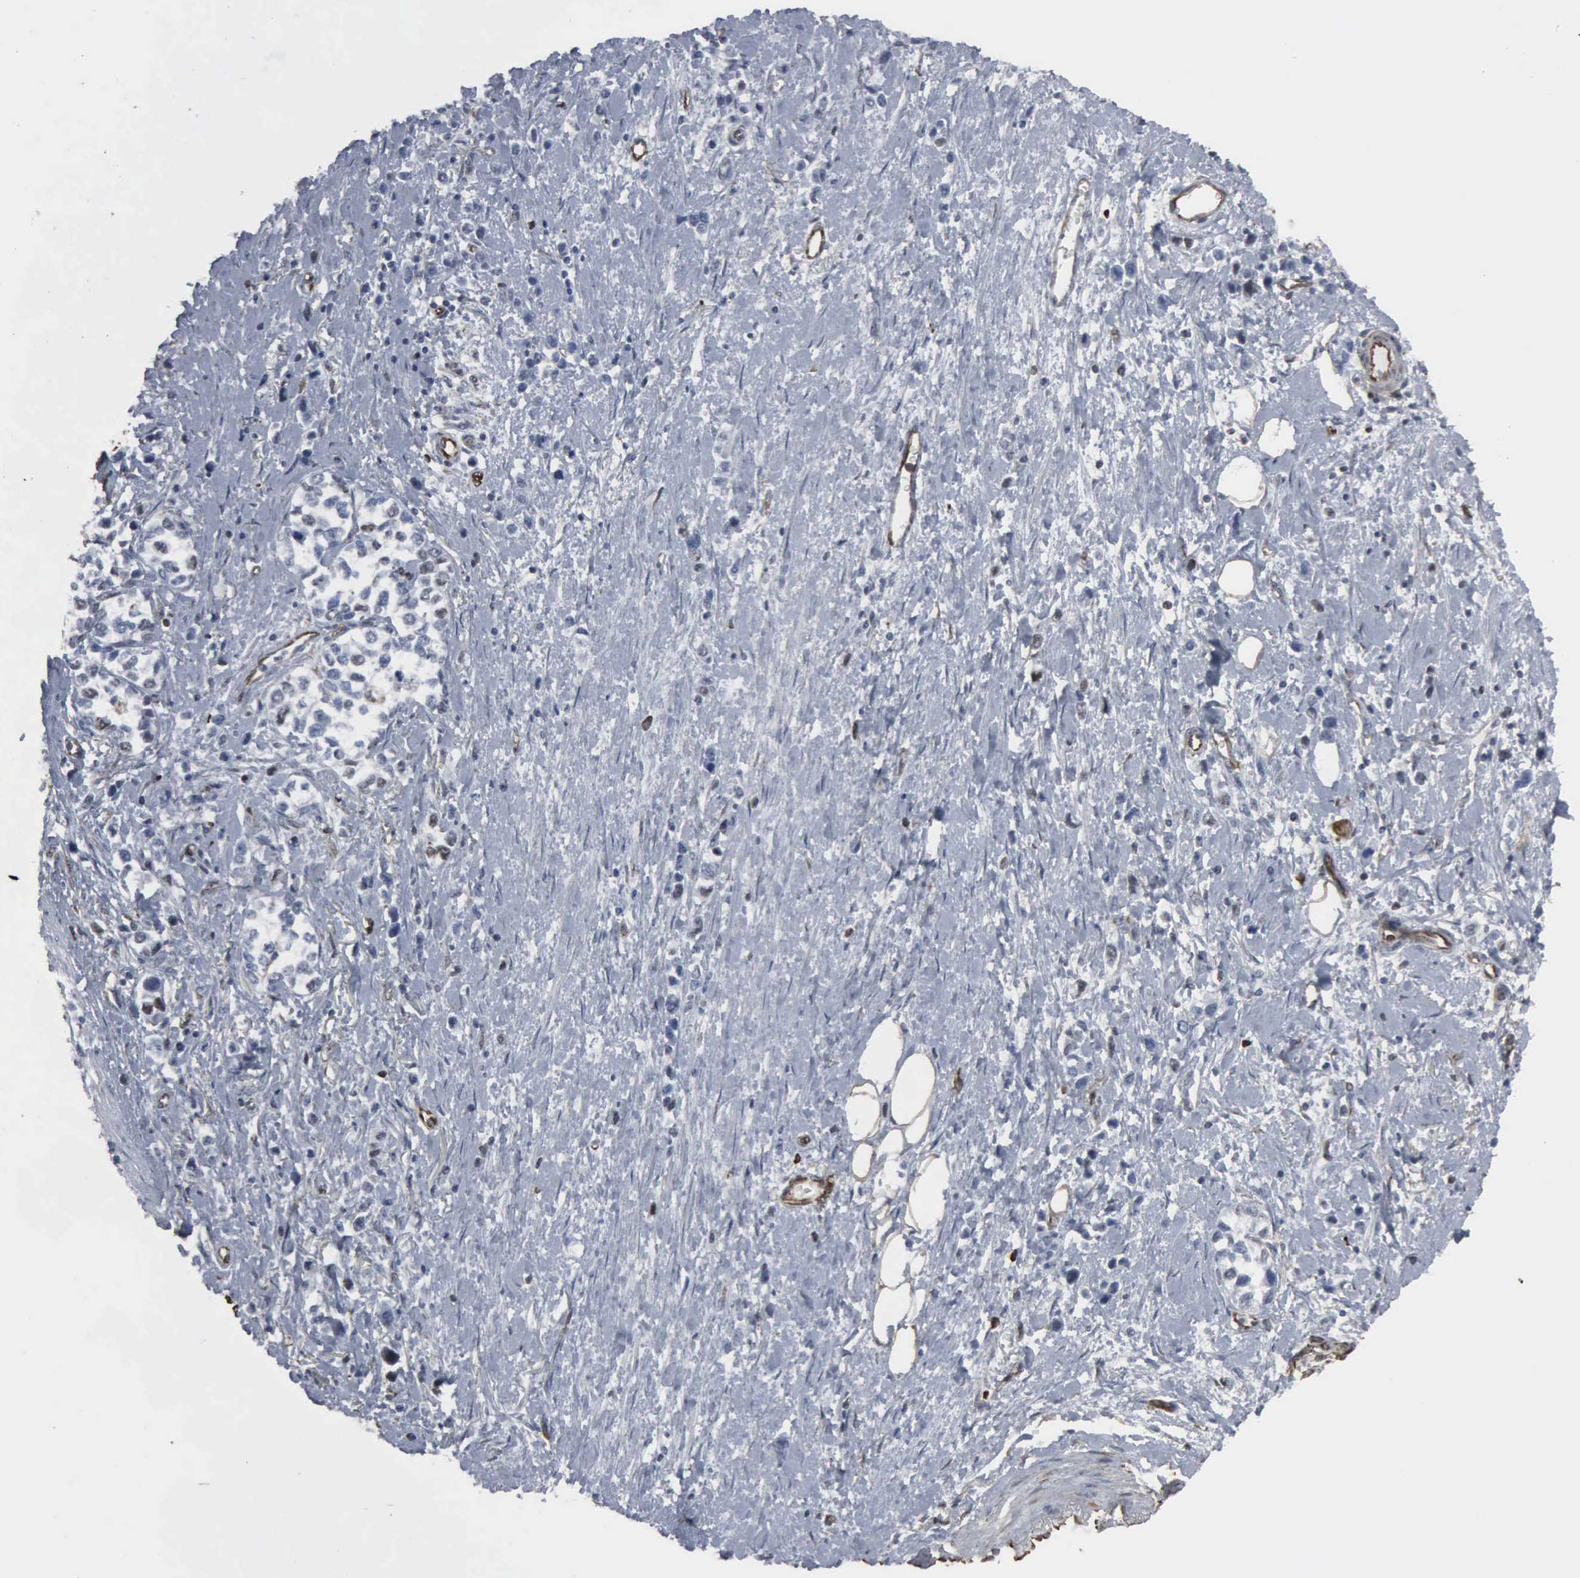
{"staining": {"intensity": "weak", "quantity": "<25%", "location": "nuclear"}, "tissue": "stomach cancer", "cell_type": "Tumor cells", "image_type": "cancer", "snomed": [{"axis": "morphology", "description": "Adenocarcinoma, NOS"}, {"axis": "topography", "description": "Stomach, upper"}], "caption": "This photomicrograph is of stomach cancer (adenocarcinoma) stained with IHC to label a protein in brown with the nuclei are counter-stained blue. There is no staining in tumor cells. Brightfield microscopy of immunohistochemistry (IHC) stained with DAB (brown) and hematoxylin (blue), captured at high magnification.", "gene": "CCNE1", "patient": {"sex": "male", "age": 76}}